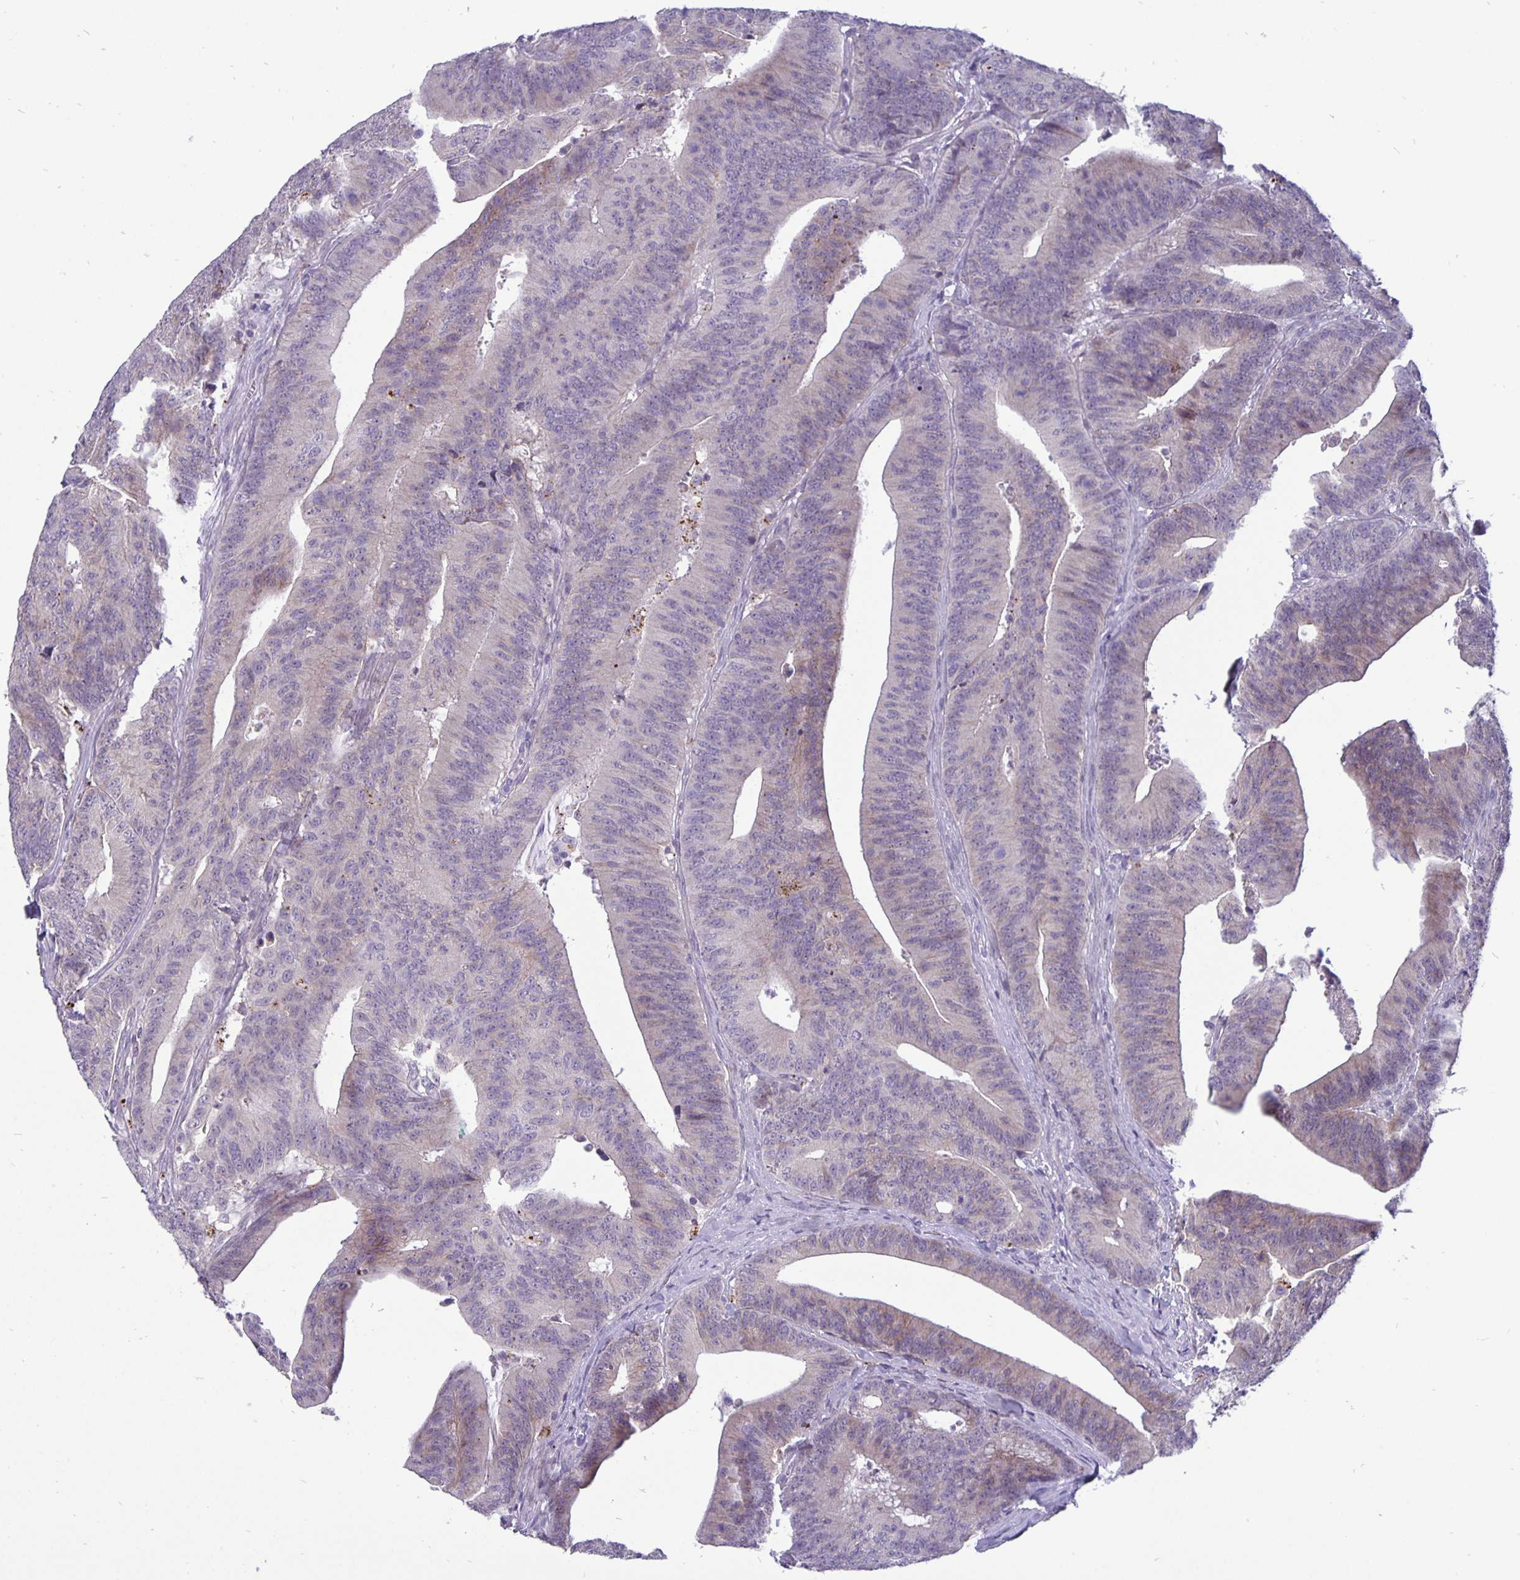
{"staining": {"intensity": "weak", "quantity": "<25%", "location": "cytoplasmic/membranous"}, "tissue": "colorectal cancer", "cell_type": "Tumor cells", "image_type": "cancer", "snomed": [{"axis": "morphology", "description": "Adenocarcinoma, NOS"}, {"axis": "topography", "description": "Colon"}], "caption": "Tumor cells are negative for protein expression in human adenocarcinoma (colorectal).", "gene": "ERBB2", "patient": {"sex": "female", "age": 78}}